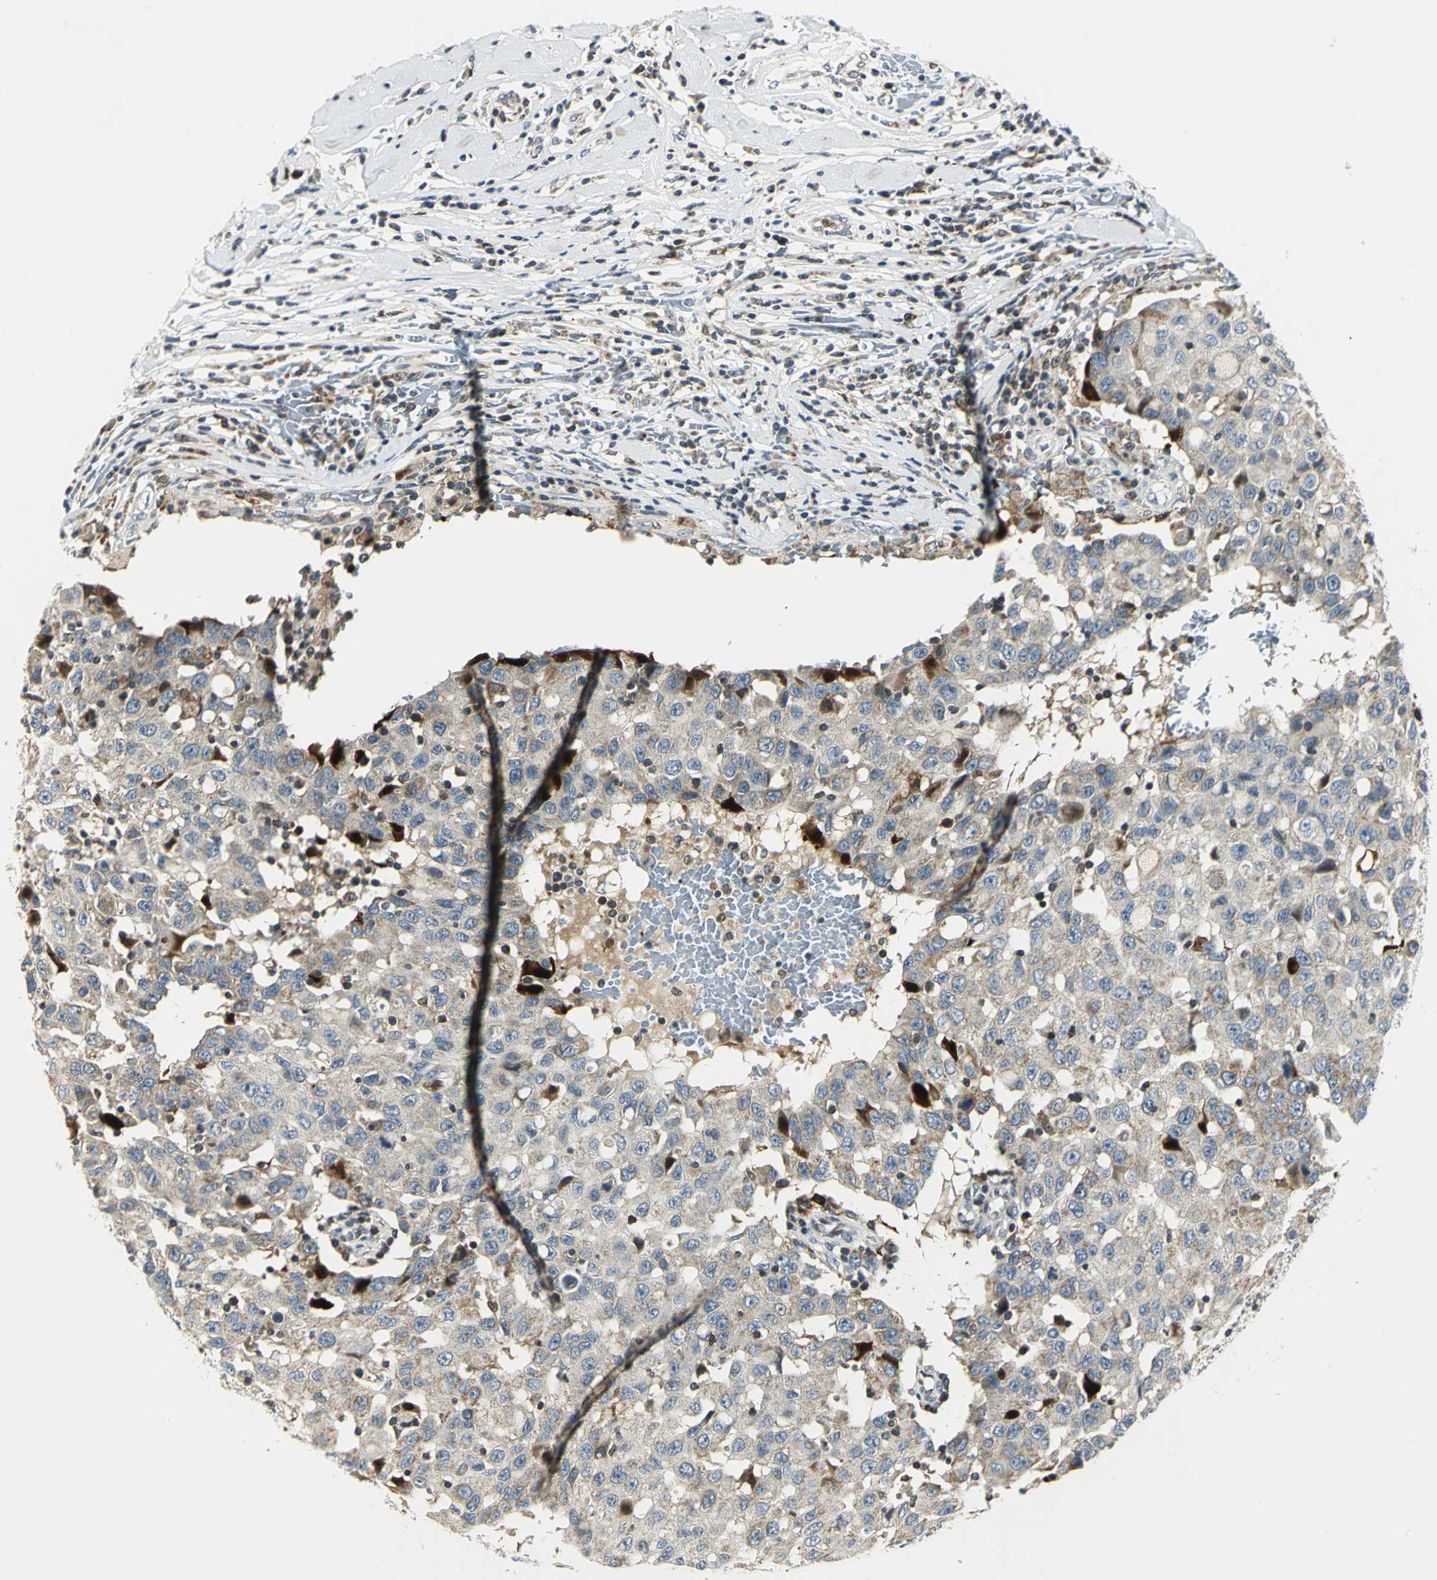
{"staining": {"intensity": "strong", "quantity": ">75%", "location": "cytoplasmic/membranous"}, "tissue": "breast cancer", "cell_type": "Tumor cells", "image_type": "cancer", "snomed": [{"axis": "morphology", "description": "Duct carcinoma"}, {"axis": "topography", "description": "Breast"}], "caption": "There is high levels of strong cytoplasmic/membranous staining in tumor cells of invasive ductal carcinoma (breast), as demonstrated by immunohistochemical staining (brown color).", "gene": "USP40", "patient": {"sex": "female", "age": 27}}